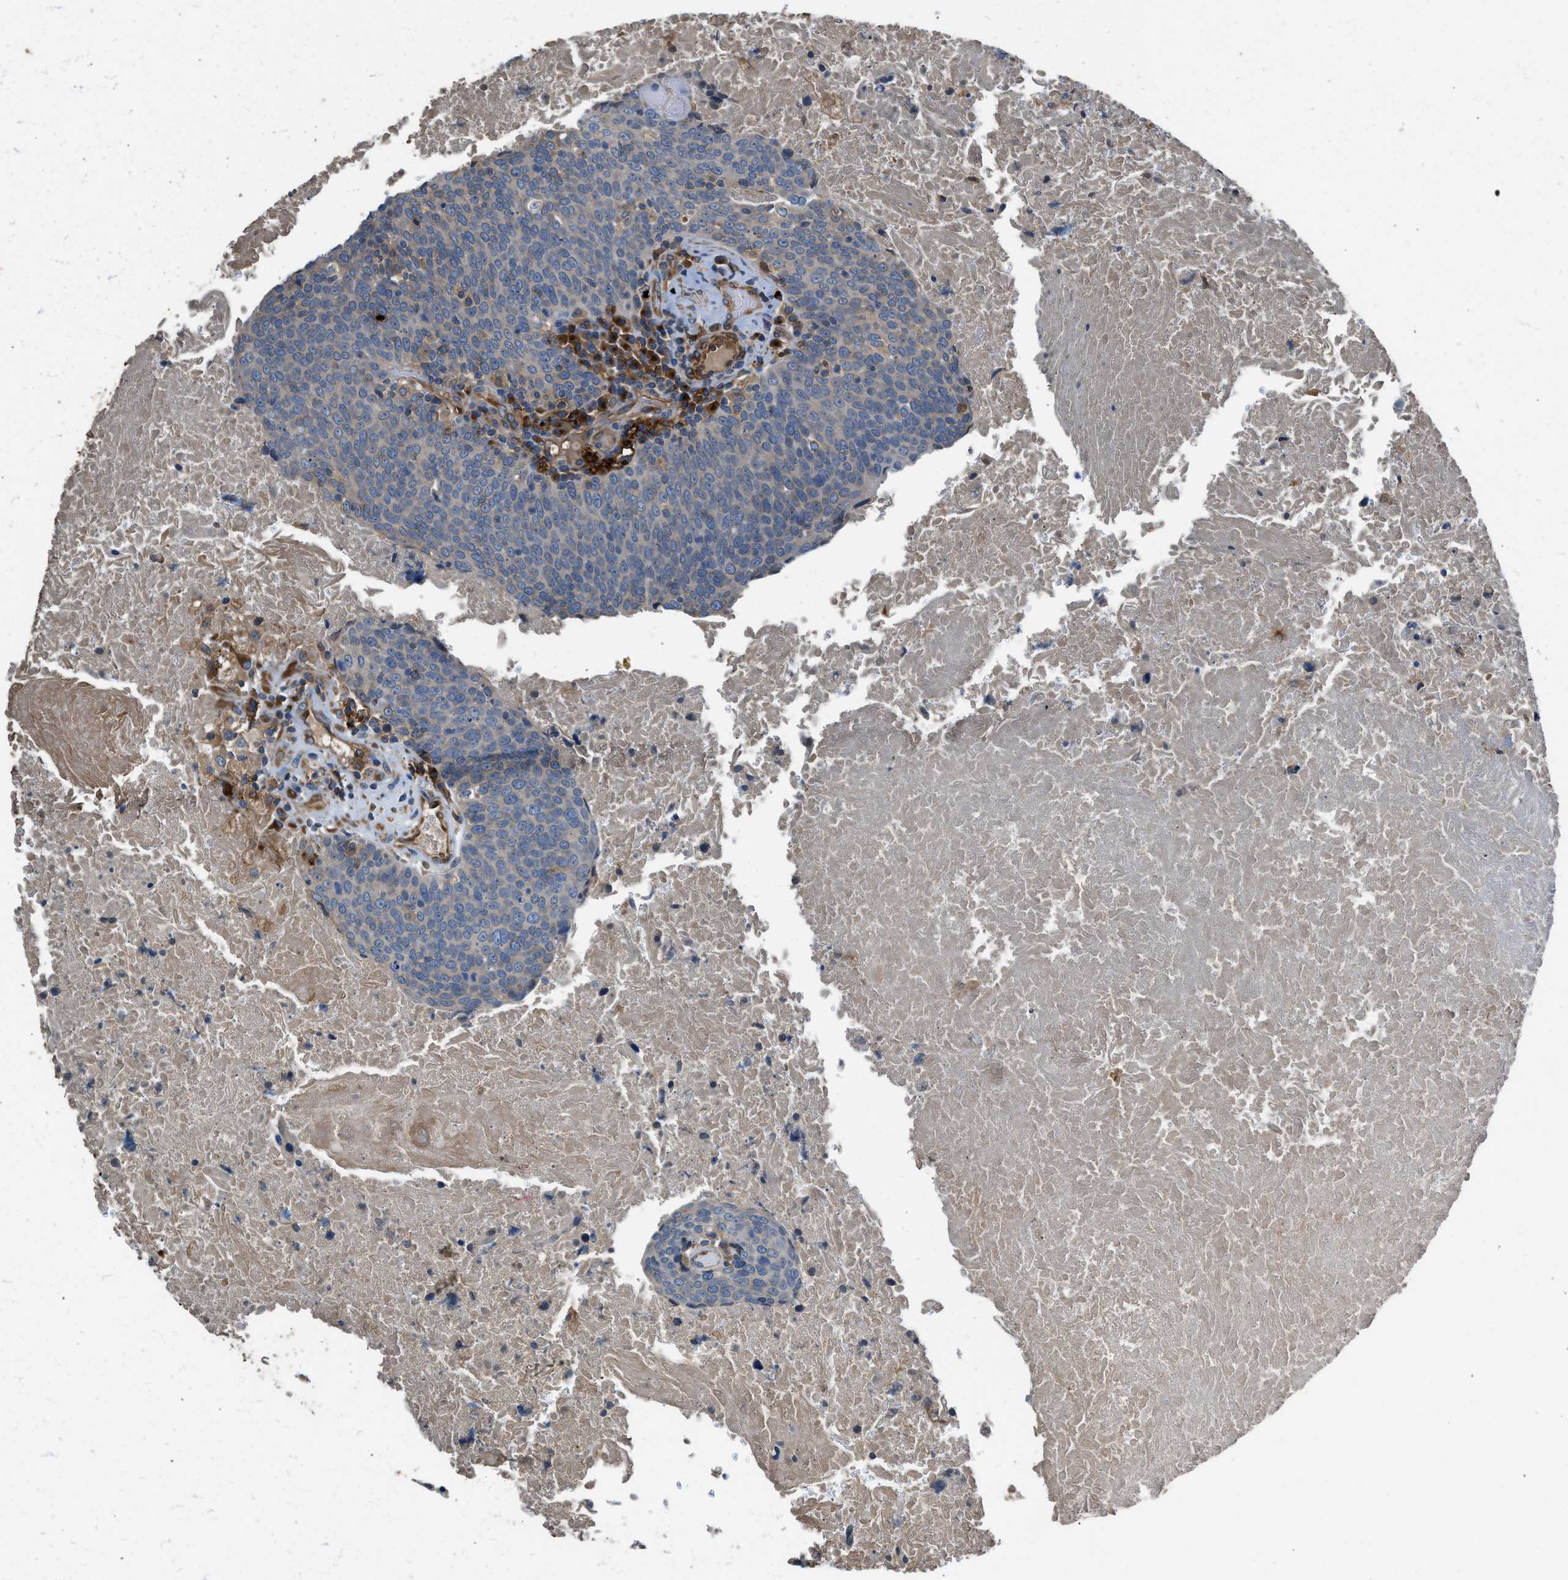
{"staining": {"intensity": "negative", "quantity": "none", "location": "none"}, "tissue": "head and neck cancer", "cell_type": "Tumor cells", "image_type": "cancer", "snomed": [{"axis": "morphology", "description": "Squamous cell carcinoma, NOS"}, {"axis": "morphology", "description": "Squamous cell carcinoma, metastatic, NOS"}, {"axis": "topography", "description": "Lymph node"}, {"axis": "topography", "description": "Head-Neck"}], "caption": "This is an immunohistochemistry histopathology image of human squamous cell carcinoma (head and neck). There is no staining in tumor cells.", "gene": "LMBR1", "patient": {"sex": "male", "age": 62}}